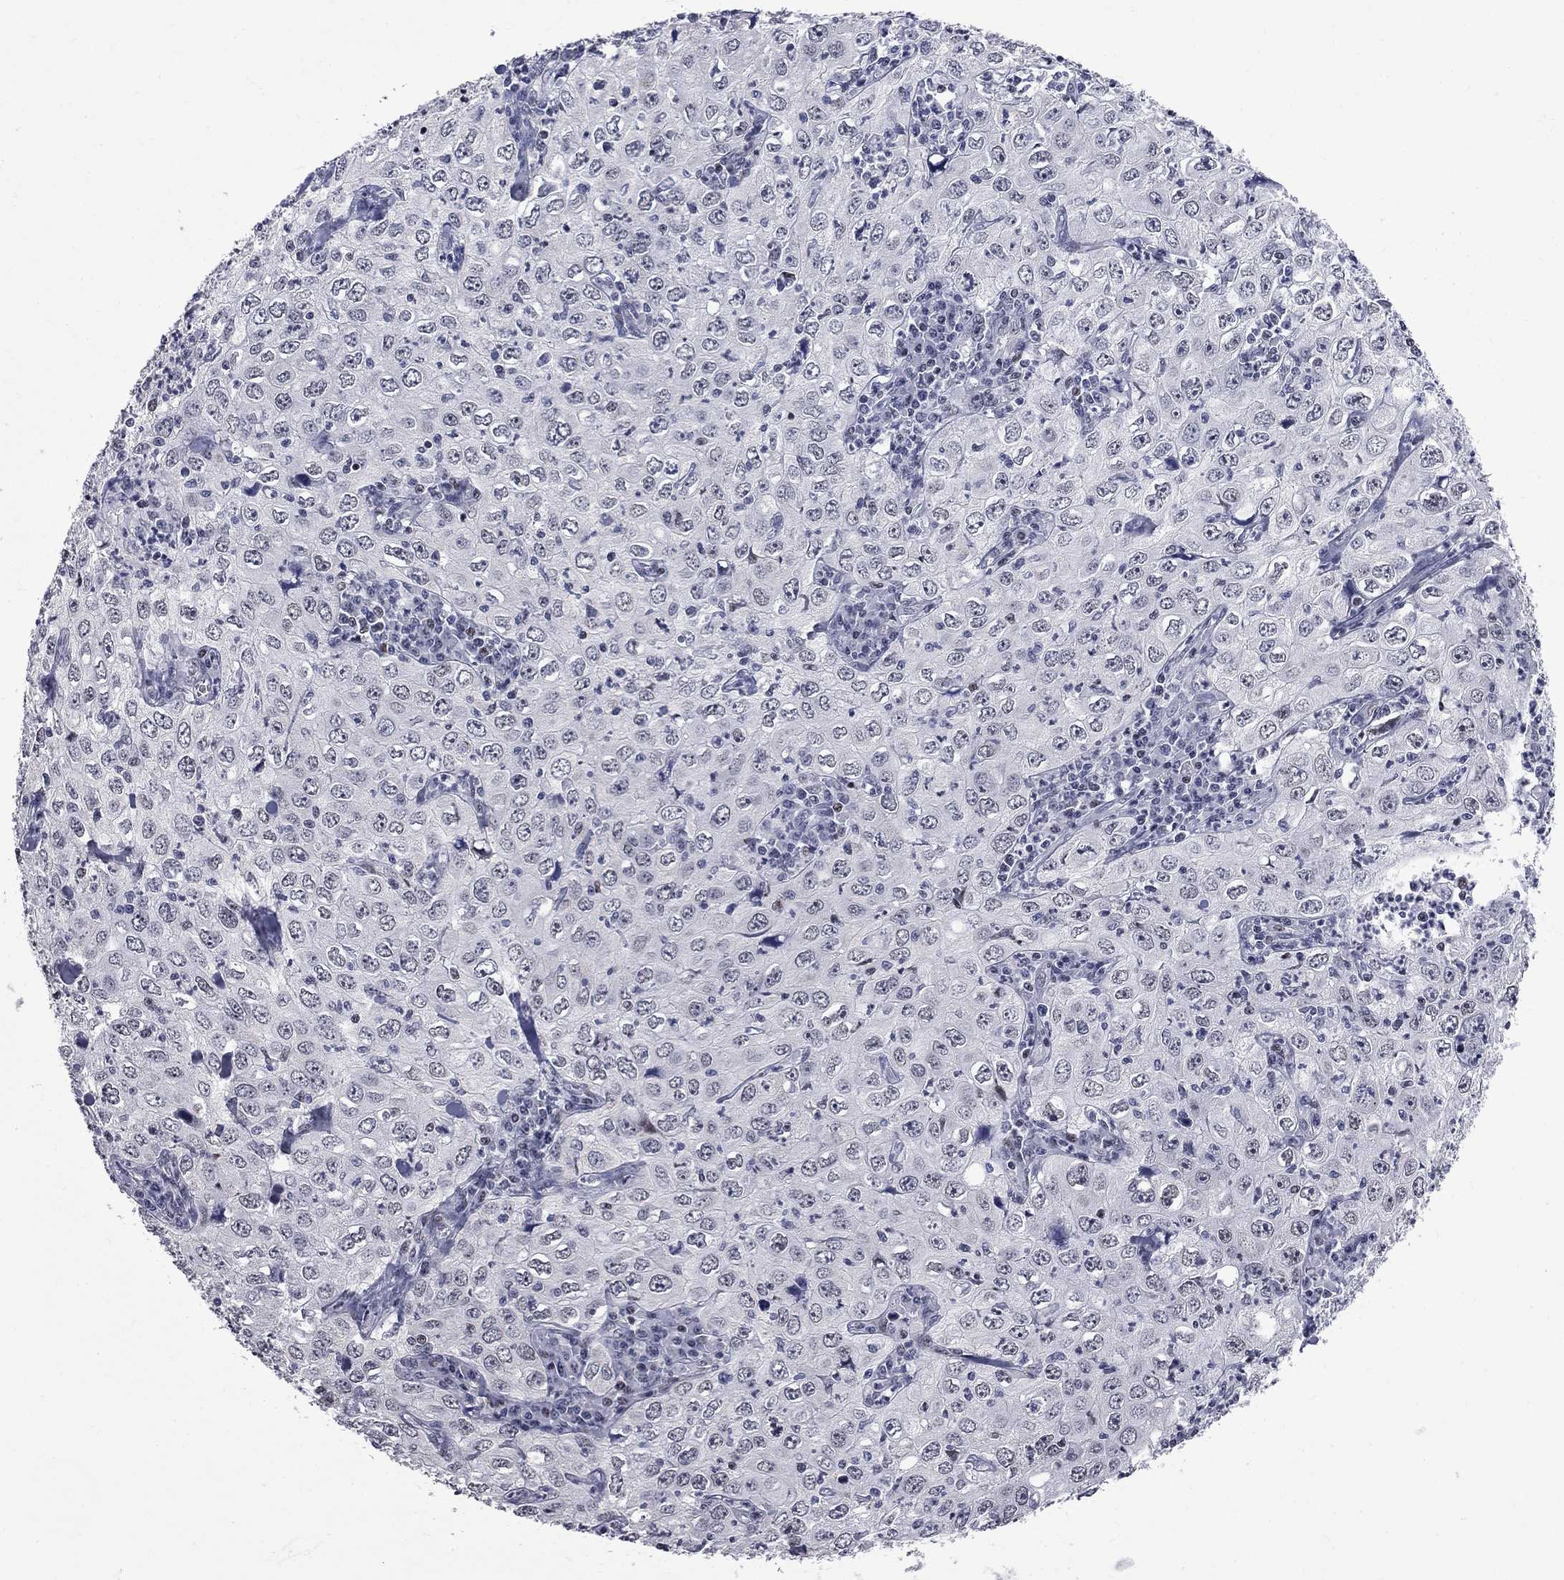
{"staining": {"intensity": "negative", "quantity": "none", "location": "none"}, "tissue": "cervical cancer", "cell_type": "Tumor cells", "image_type": "cancer", "snomed": [{"axis": "morphology", "description": "Squamous cell carcinoma, NOS"}, {"axis": "topography", "description": "Cervix"}], "caption": "High power microscopy image of an immunohistochemistry (IHC) histopathology image of cervical cancer, revealing no significant staining in tumor cells. The staining is performed using DAB brown chromogen with nuclei counter-stained in using hematoxylin.", "gene": "ZNF154", "patient": {"sex": "female", "age": 24}}